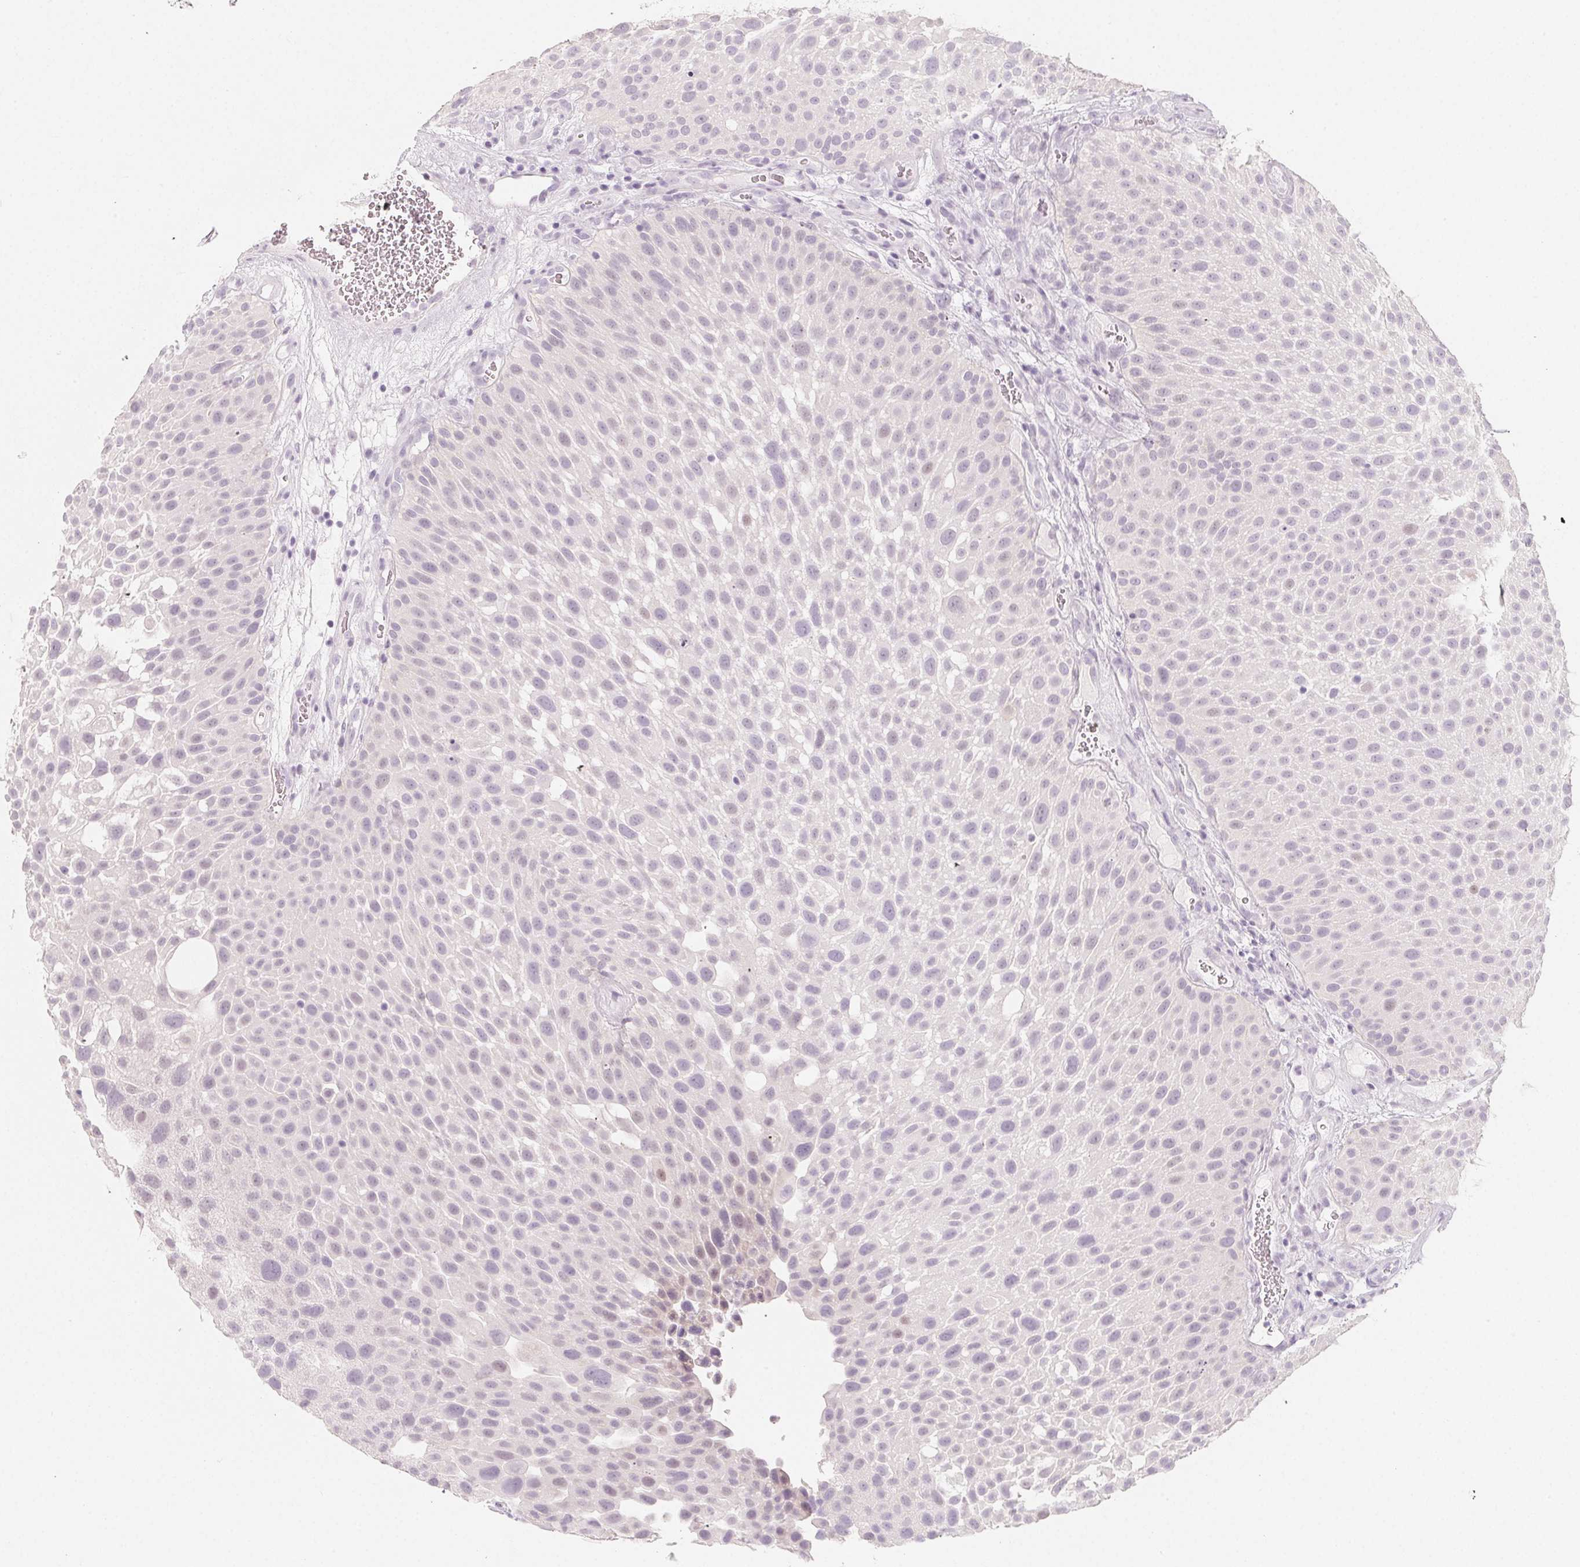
{"staining": {"intensity": "negative", "quantity": "none", "location": "none"}, "tissue": "urothelial cancer", "cell_type": "Tumor cells", "image_type": "cancer", "snomed": [{"axis": "morphology", "description": "Urothelial carcinoma, Low grade"}, {"axis": "topography", "description": "Urinary bladder"}], "caption": "An immunohistochemistry (IHC) image of urothelial carcinoma (low-grade) is shown. There is no staining in tumor cells of urothelial carcinoma (low-grade). (DAB immunohistochemistry (IHC) visualized using brightfield microscopy, high magnification).", "gene": "SH3GL2", "patient": {"sex": "male", "age": 72}}